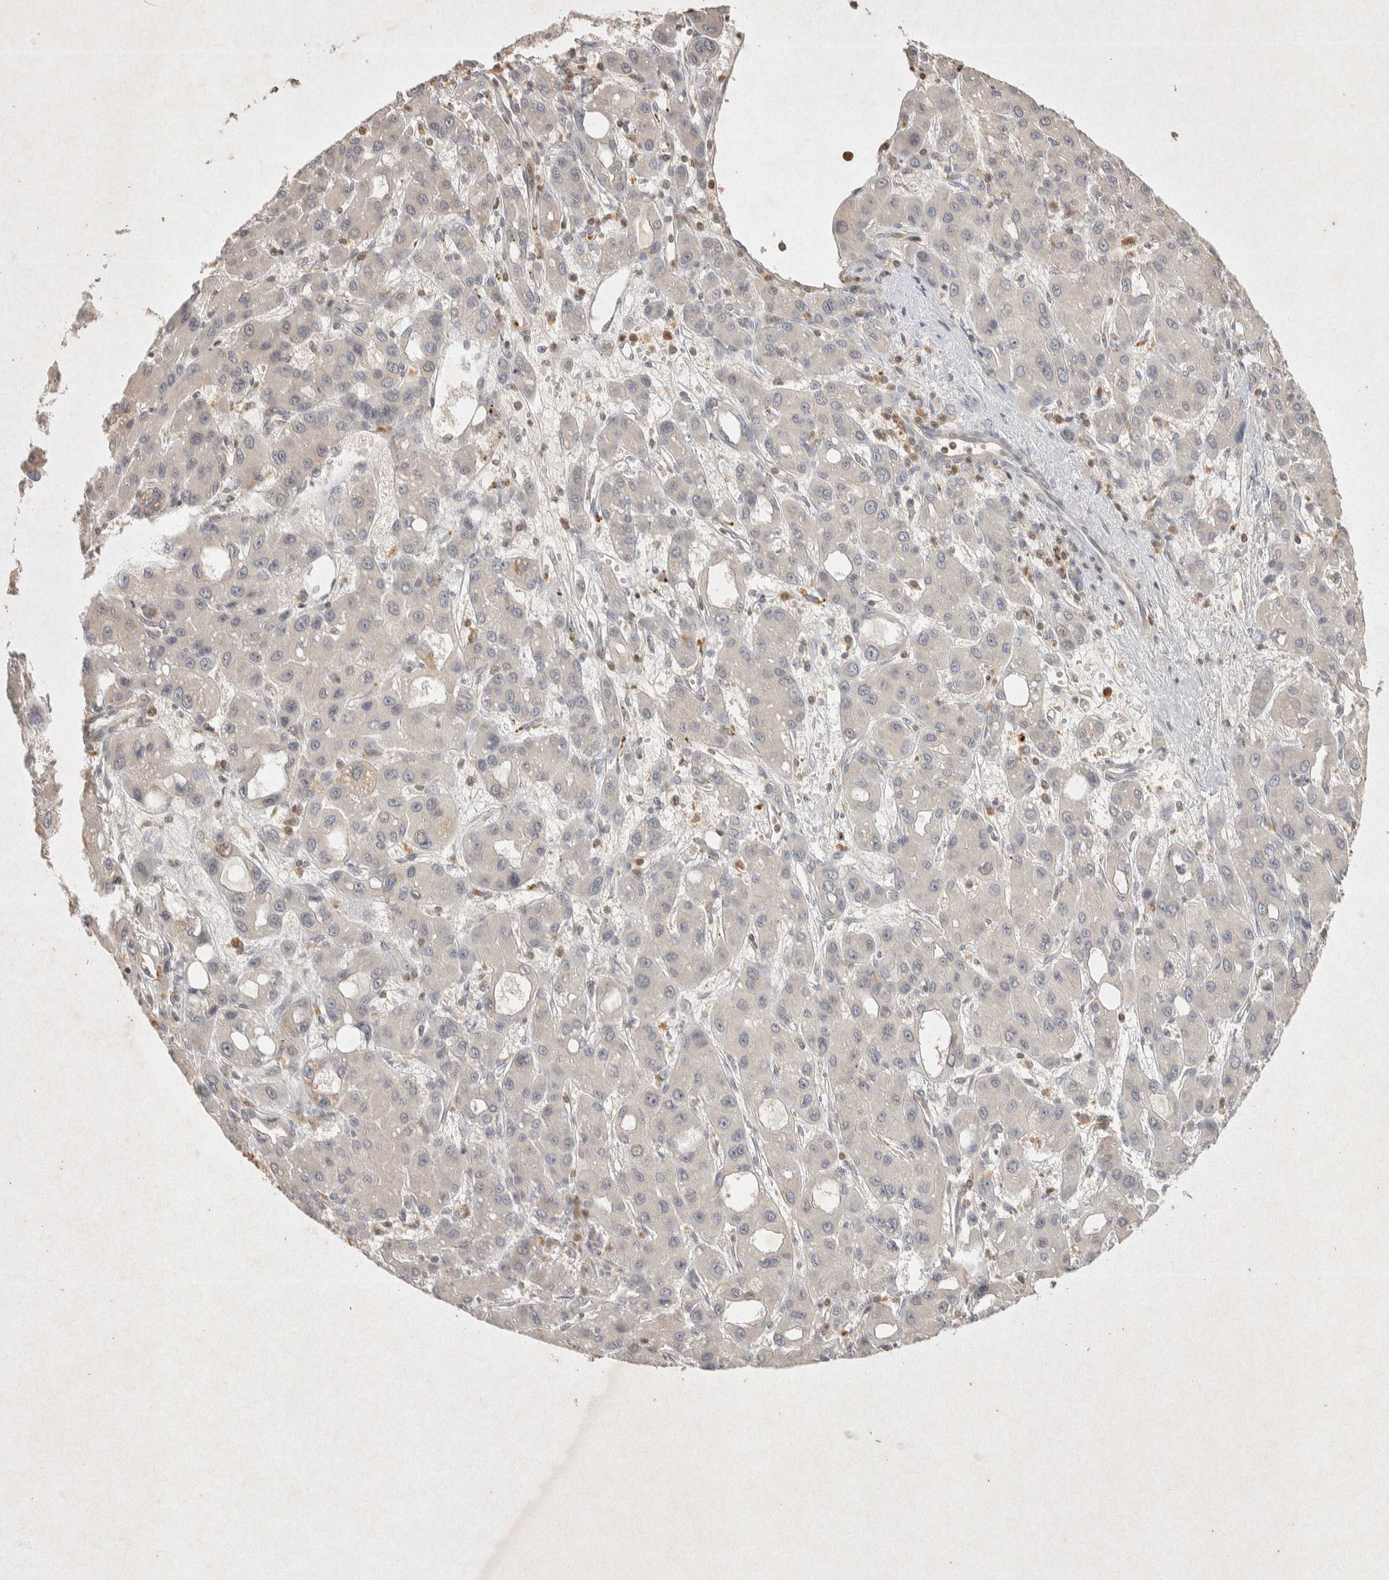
{"staining": {"intensity": "weak", "quantity": "<25%", "location": "cytoplasmic/membranous"}, "tissue": "liver cancer", "cell_type": "Tumor cells", "image_type": "cancer", "snomed": [{"axis": "morphology", "description": "Carcinoma, Hepatocellular, NOS"}, {"axis": "topography", "description": "Liver"}], "caption": "Immunohistochemical staining of liver hepatocellular carcinoma reveals no significant expression in tumor cells. (Immunohistochemistry, brightfield microscopy, high magnification).", "gene": "RAC2", "patient": {"sex": "male", "age": 55}}